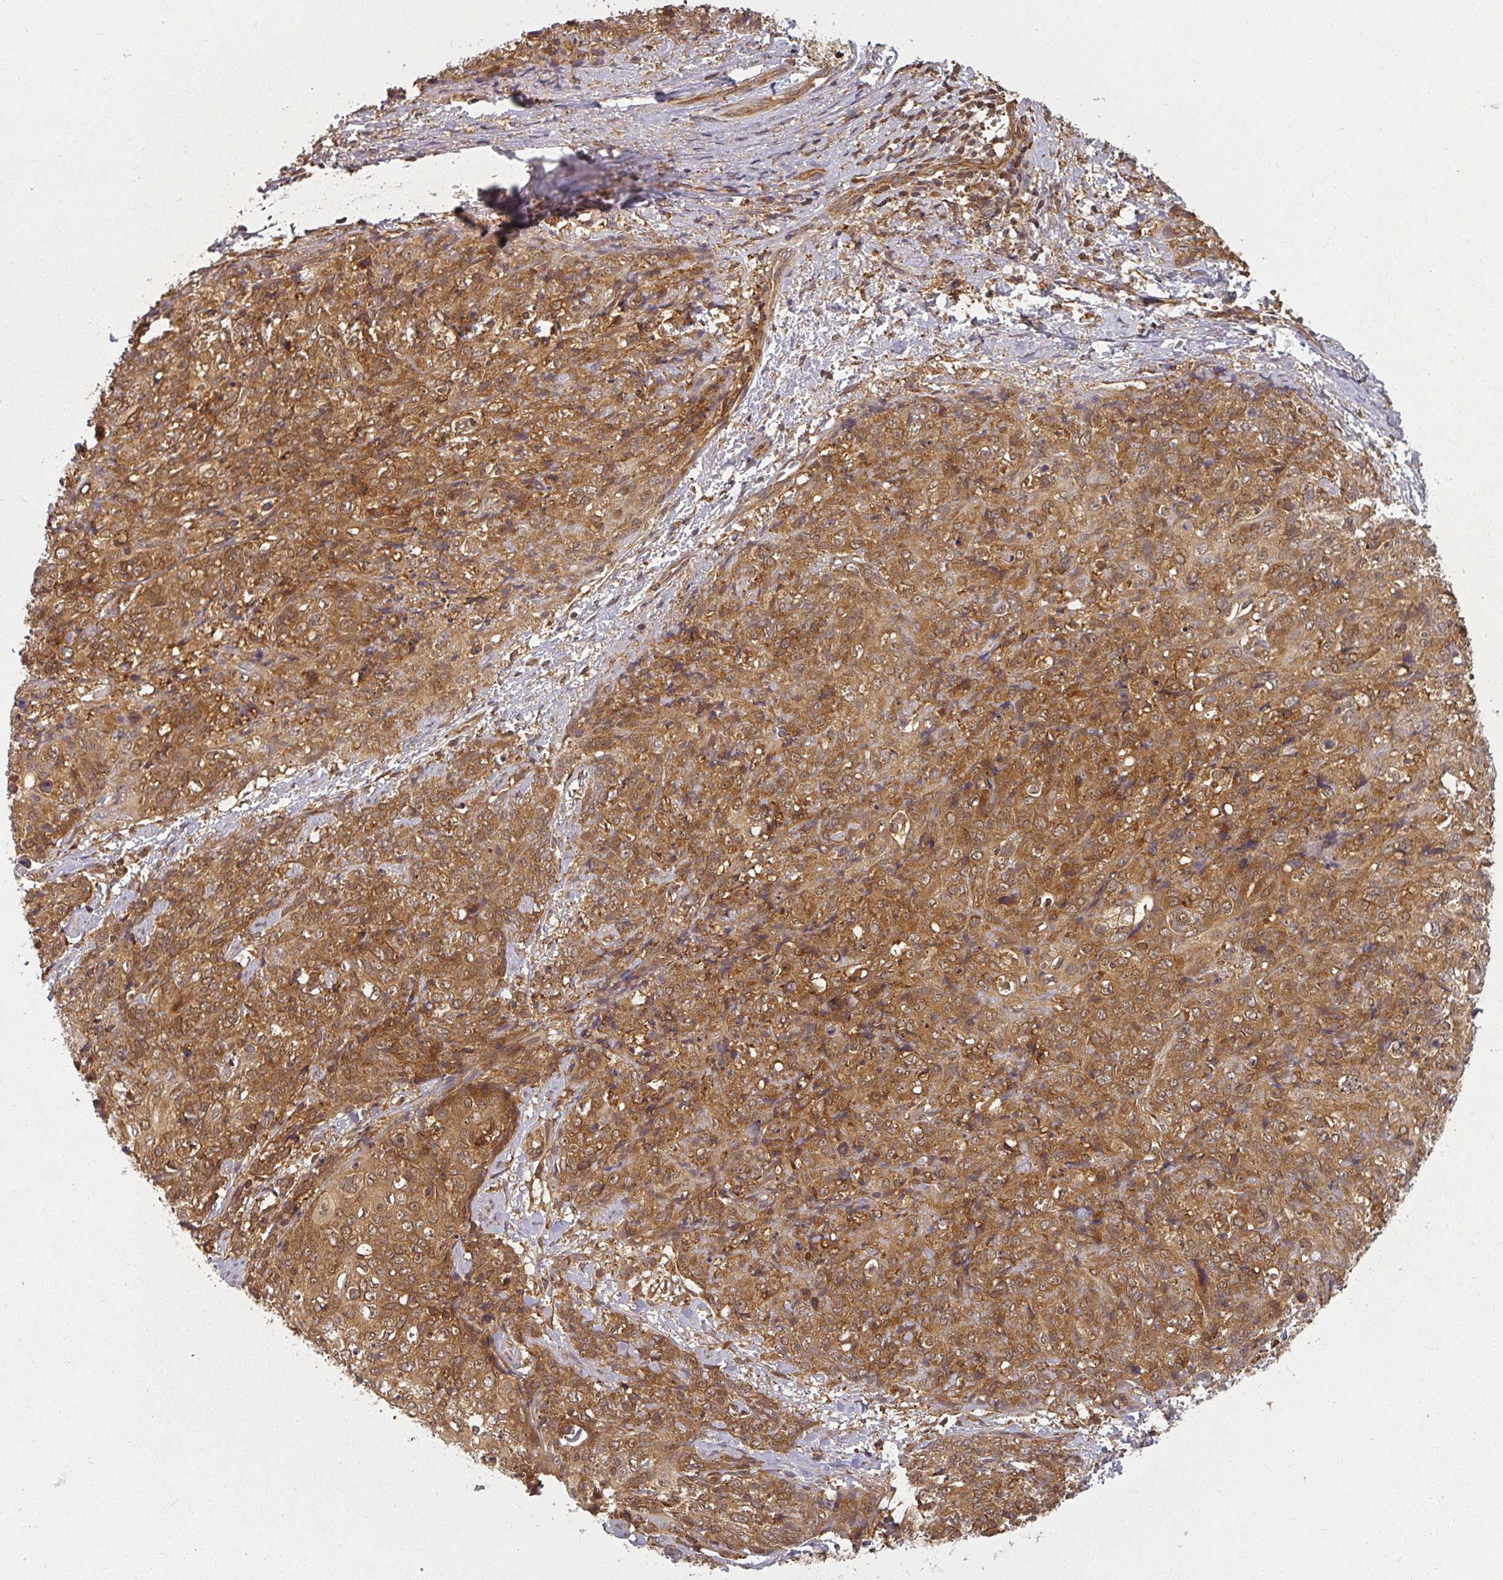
{"staining": {"intensity": "moderate", "quantity": ">75%", "location": "cytoplasmic/membranous"}, "tissue": "skin cancer", "cell_type": "Tumor cells", "image_type": "cancer", "snomed": [{"axis": "morphology", "description": "Squamous cell carcinoma, NOS"}, {"axis": "topography", "description": "Skin"}, {"axis": "topography", "description": "Vulva"}], "caption": "Brown immunohistochemical staining in squamous cell carcinoma (skin) reveals moderate cytoplasmic/membranous staining in about >75% of tumor cells. The staining was performed using DAB to visualize the protein expression in brown, while the nuclei were stained in blue with hematoxylin (Magnification: 20x).", "gene": "PPP6R3", "patient": {"sex": "female", "age": 85}}